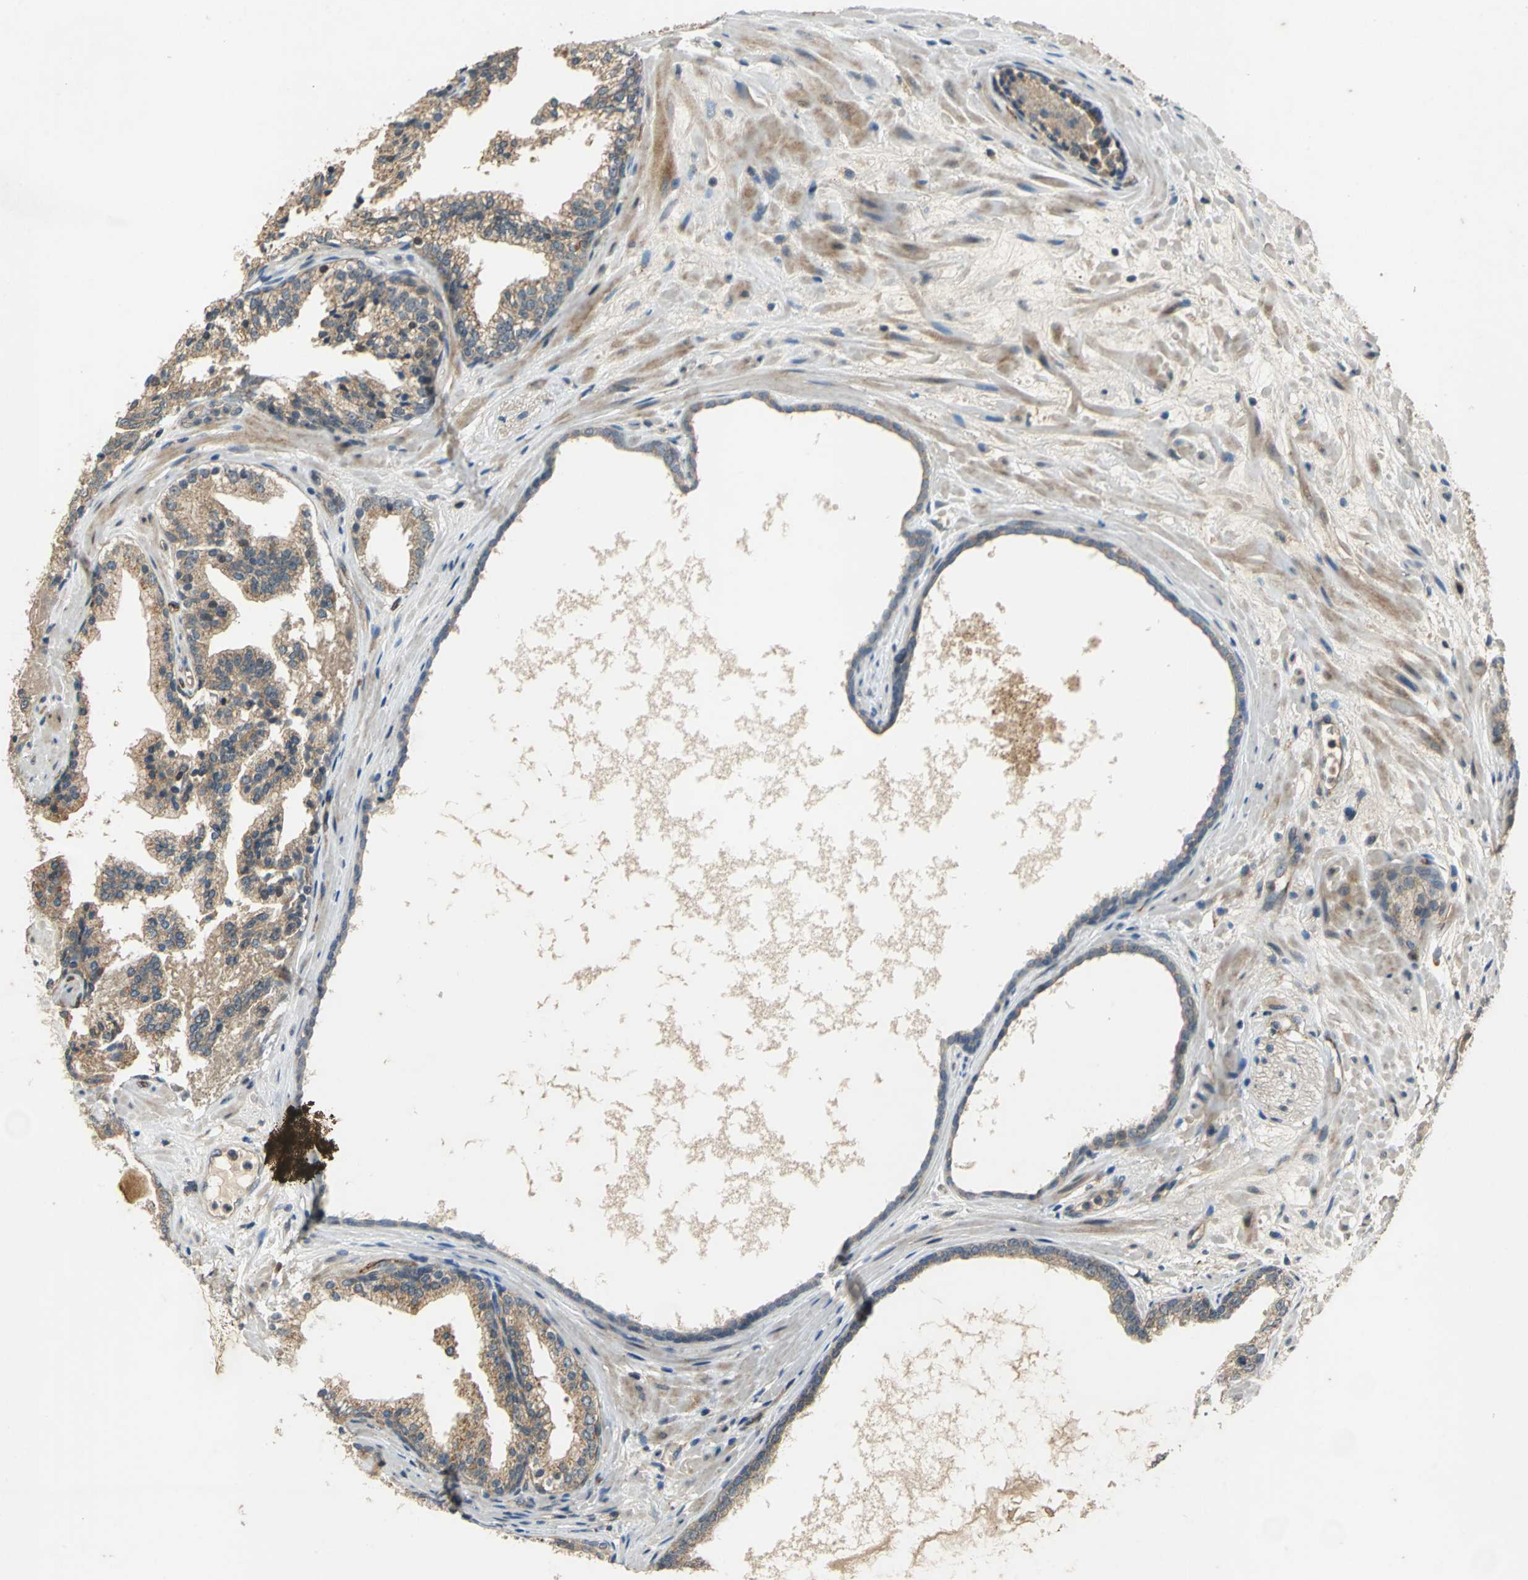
{"staining": {"intensity": "weak", "quantity": ">75%", "location": "cytoplasmic/membranous"}, "tissue": "prostate cancer", "cell_type": "Tumor cells", "image_type": "cancer", "snomed": [{"axis": "morphology", "description": "Adenocarcinoma, High grade"}, {"axis": "topography", "description": "Prostate"}], "caption": "Brown immunohistochemical staining in human high-grade adenocarcinoma (prostate) exhibits weak cytoplasmic/membranous staining in about >75% of tumor cells.", "gene": "EMCN", "patient": {"sex": "male", "age": 68}}